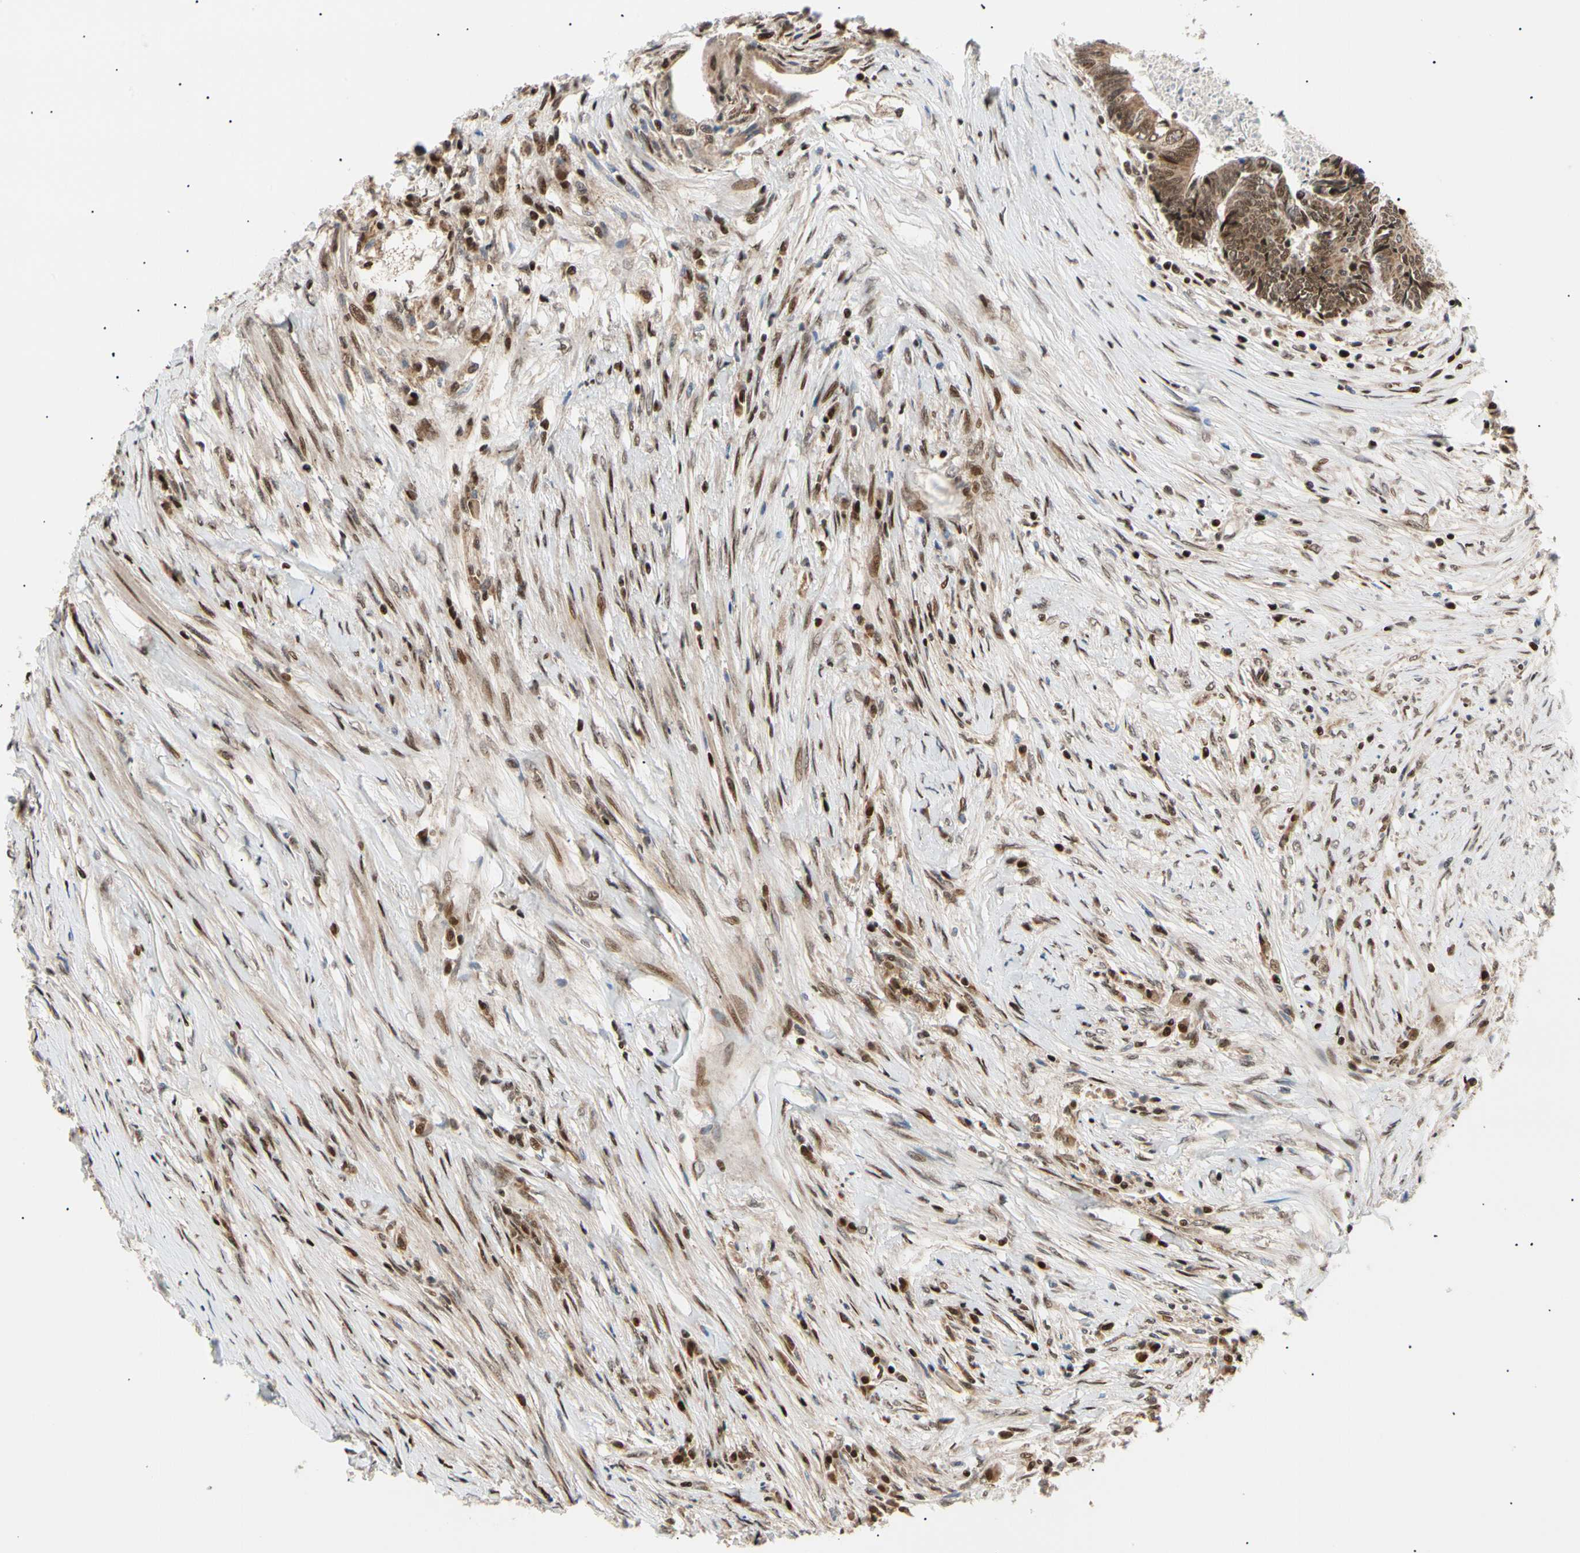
{"staining": {"intensity": "moderate", "quantity": ">75%", "location": "cytoplasmic/membranous,nuclear"}, "tissue": "colorectal cancer", "cell_type": "Tumor cells", "image_type": "cancer", "snomed": [{"axis": "morphology", "description": "Adenocarcinoma, NOS"}, {"axis": "topography", "description": "Rectum"}], "caption": "IHC of human colorectal adenocarcinoma demonstrates medium levels of moderate cytoplasmic/membranous and nuclear positivity in approximately >75% of tumor cells.", "gene": "E2F1", "patient": {"sex": "male", "age": 63}}